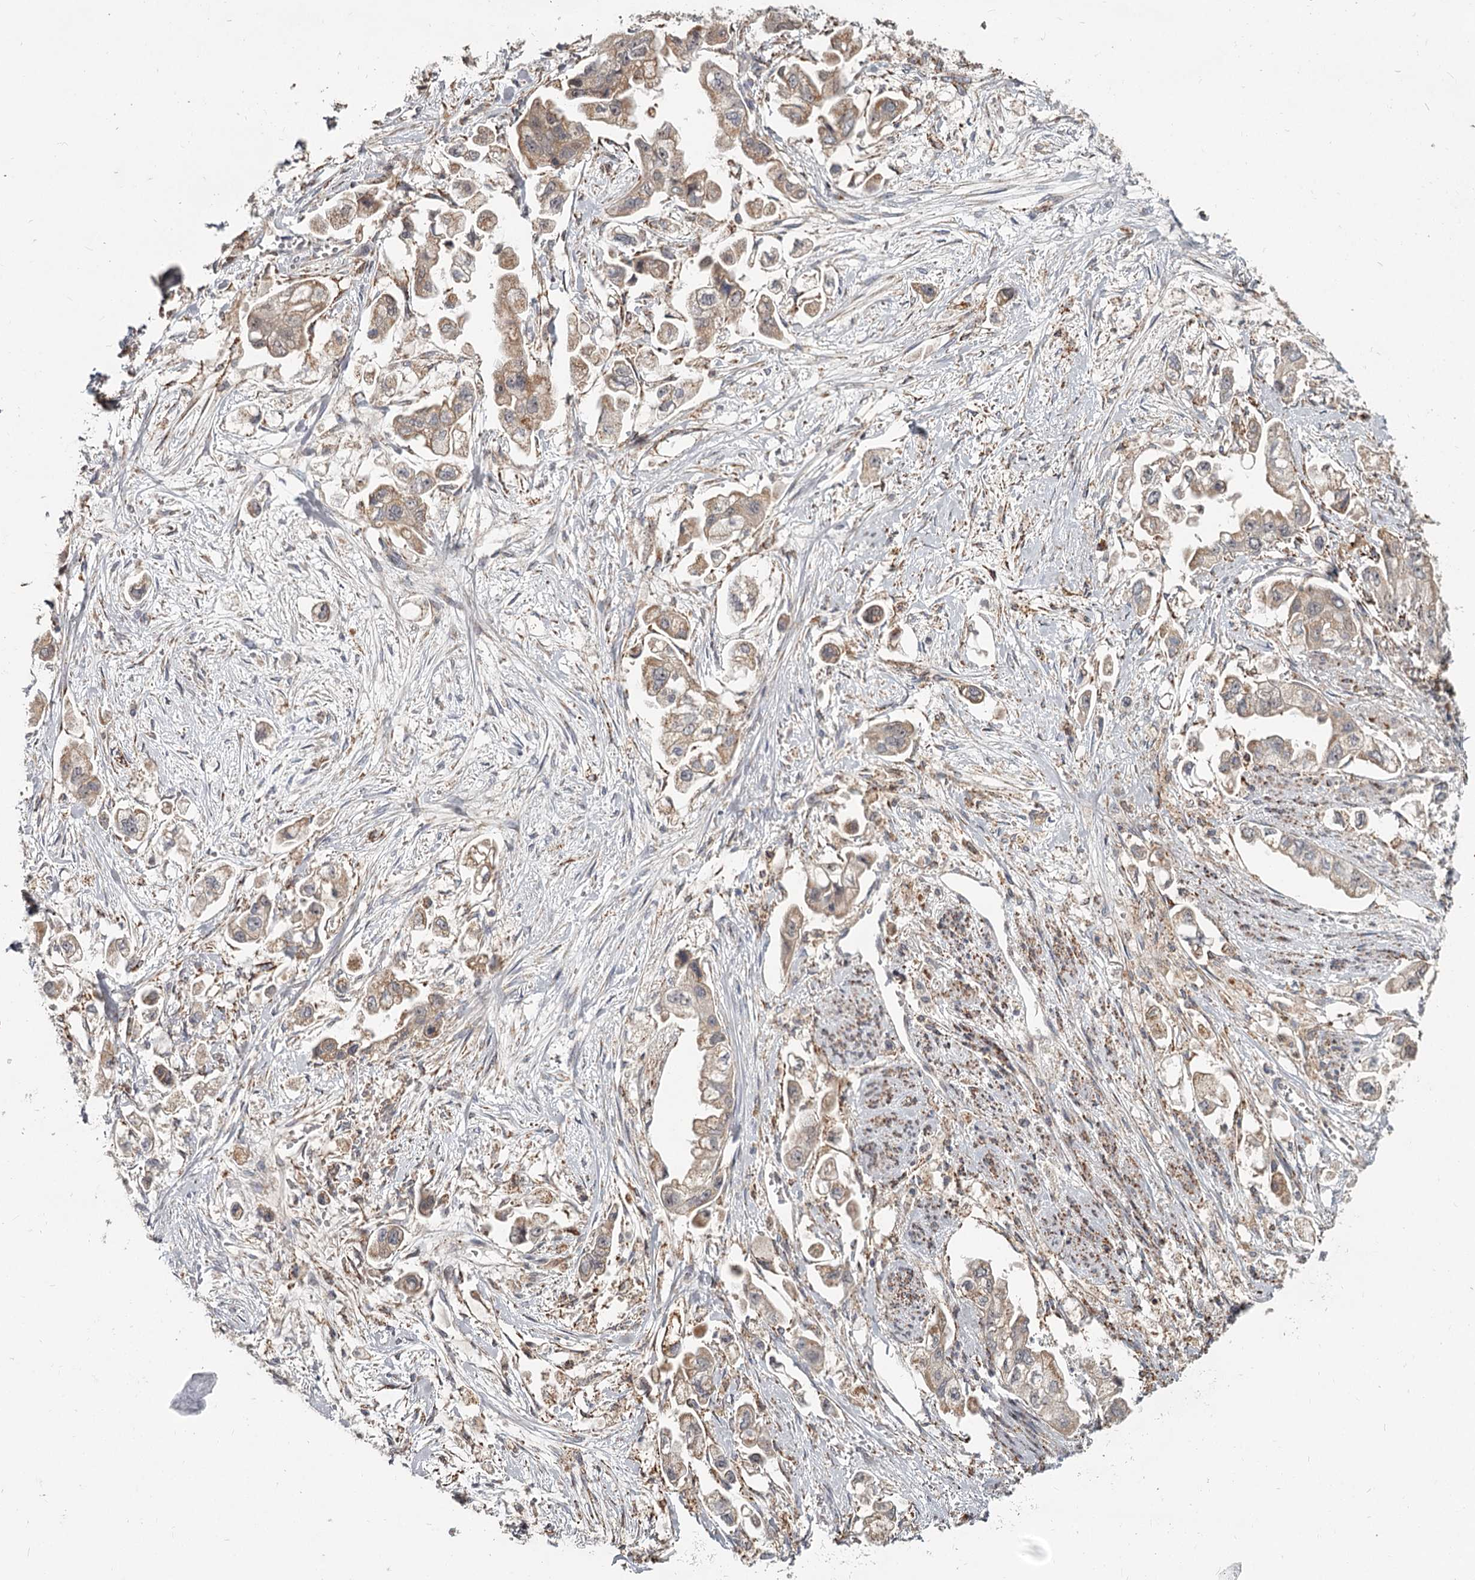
{"staining": {"intensity": "weak", "quantity": "25%-75%", "location": "cytoplasmic/membranous"}, "tissue": "stomach cancer", "cell_type": "Tumor cells", "image_type": "cancer", "snomed": [{"axis": "morphology", "description": "Adenocarcinoma, NOS"}, {"axis": "topography", "description": "Stomach"}], "caption": "Immunohistochemical staining of human adenocarcinoma (stomach) demonstrates low levels of weak cytoplasmic/membranous protein staining in about 25%-75% of tumor cells.", "gene": "CDC123", "patient": {"sex": "male", "age": 62}}